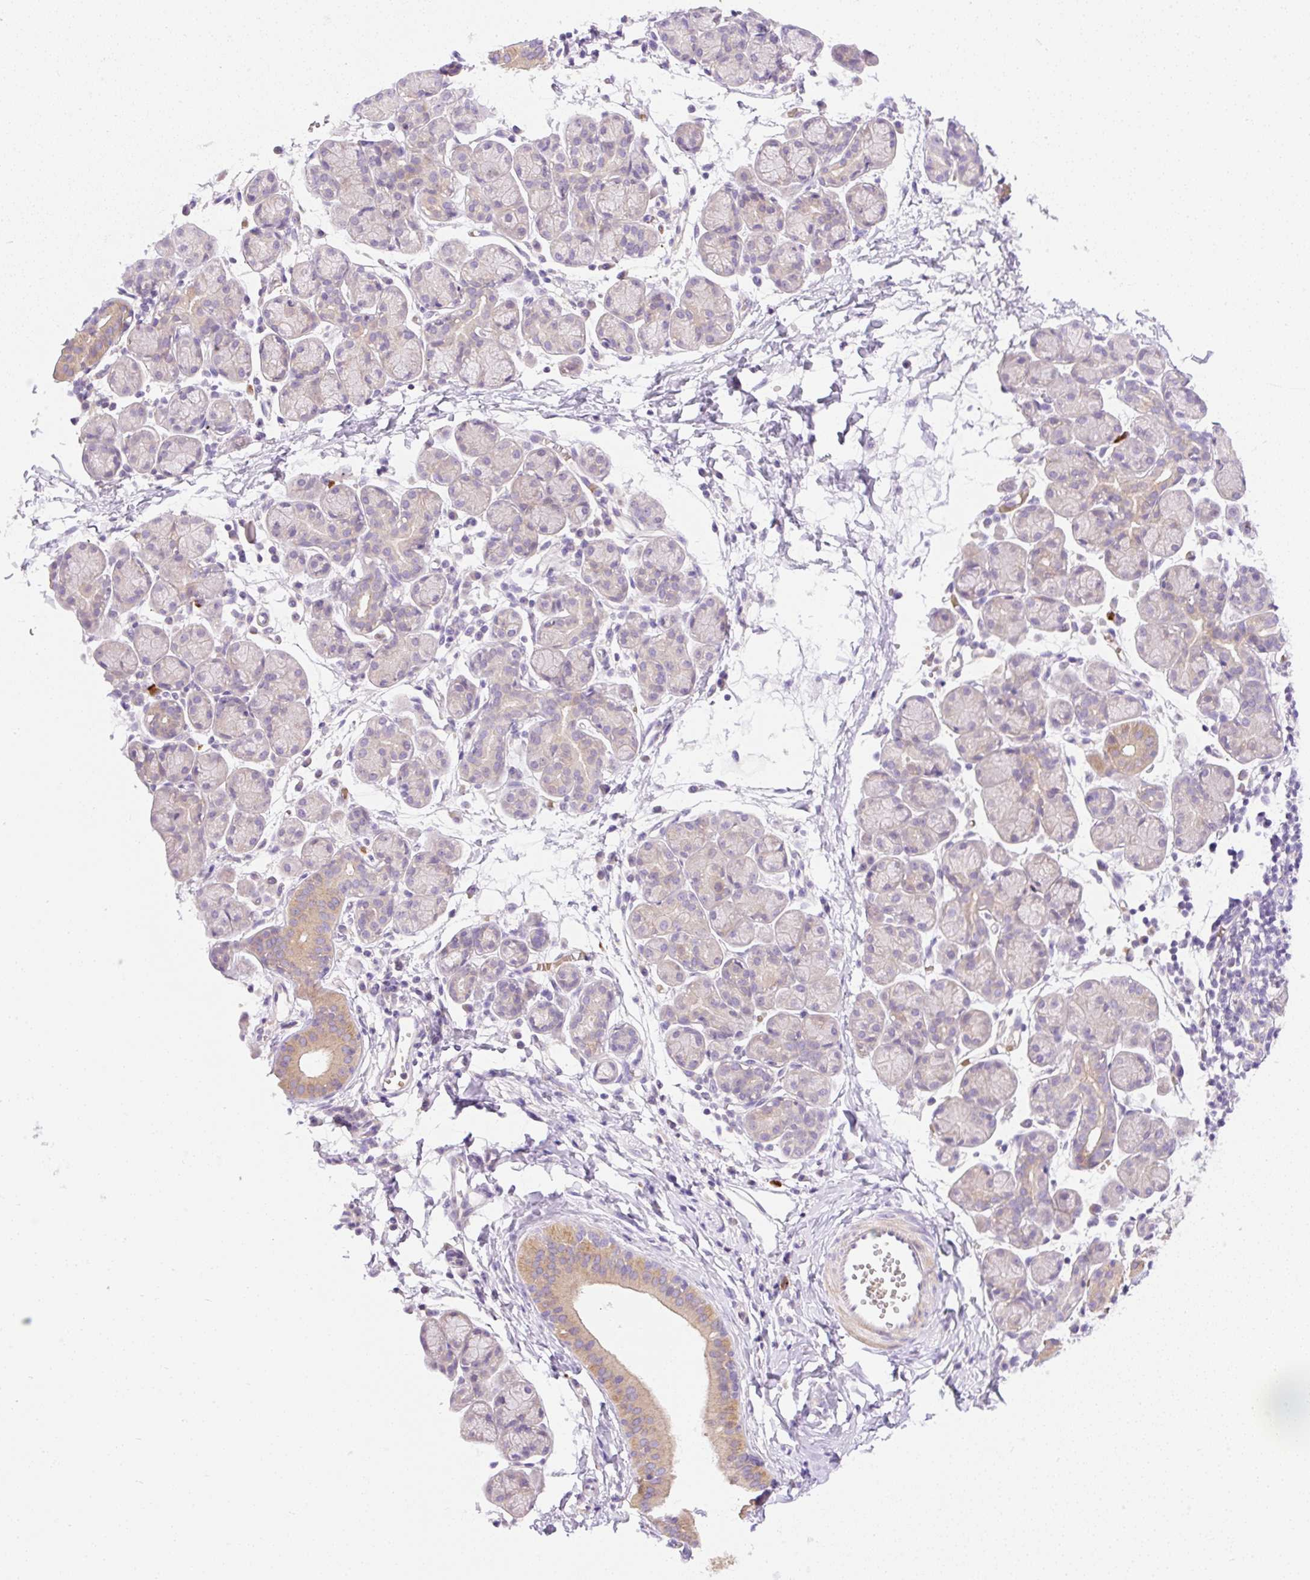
{"staining": {"intensity": "moderate", "quantity": "<25%", "location": "cytoplasmic/membranous"}, "tissue": "salivary gland", "cell_type": "Glandular cells", "image_type": "normal", "snomed": [{"axis": "morphology", "description": "Normal tissue, NOS"}, {"axis": "morphology", "description": "Inflammation, NOS"}, {"axis": "topography", "description": "Lymph node"}, {"axis": "topography", "description": "Salivary gland"}], "caption": "IHC image of normal salivary gland stained for a protein (brown), which displays low levels of moderate cytoplasmic/membranous expression in approximately <25% of glandular cells.", "gene": "LHFPL5", "patient": {"sex": "male", "age": 3}}